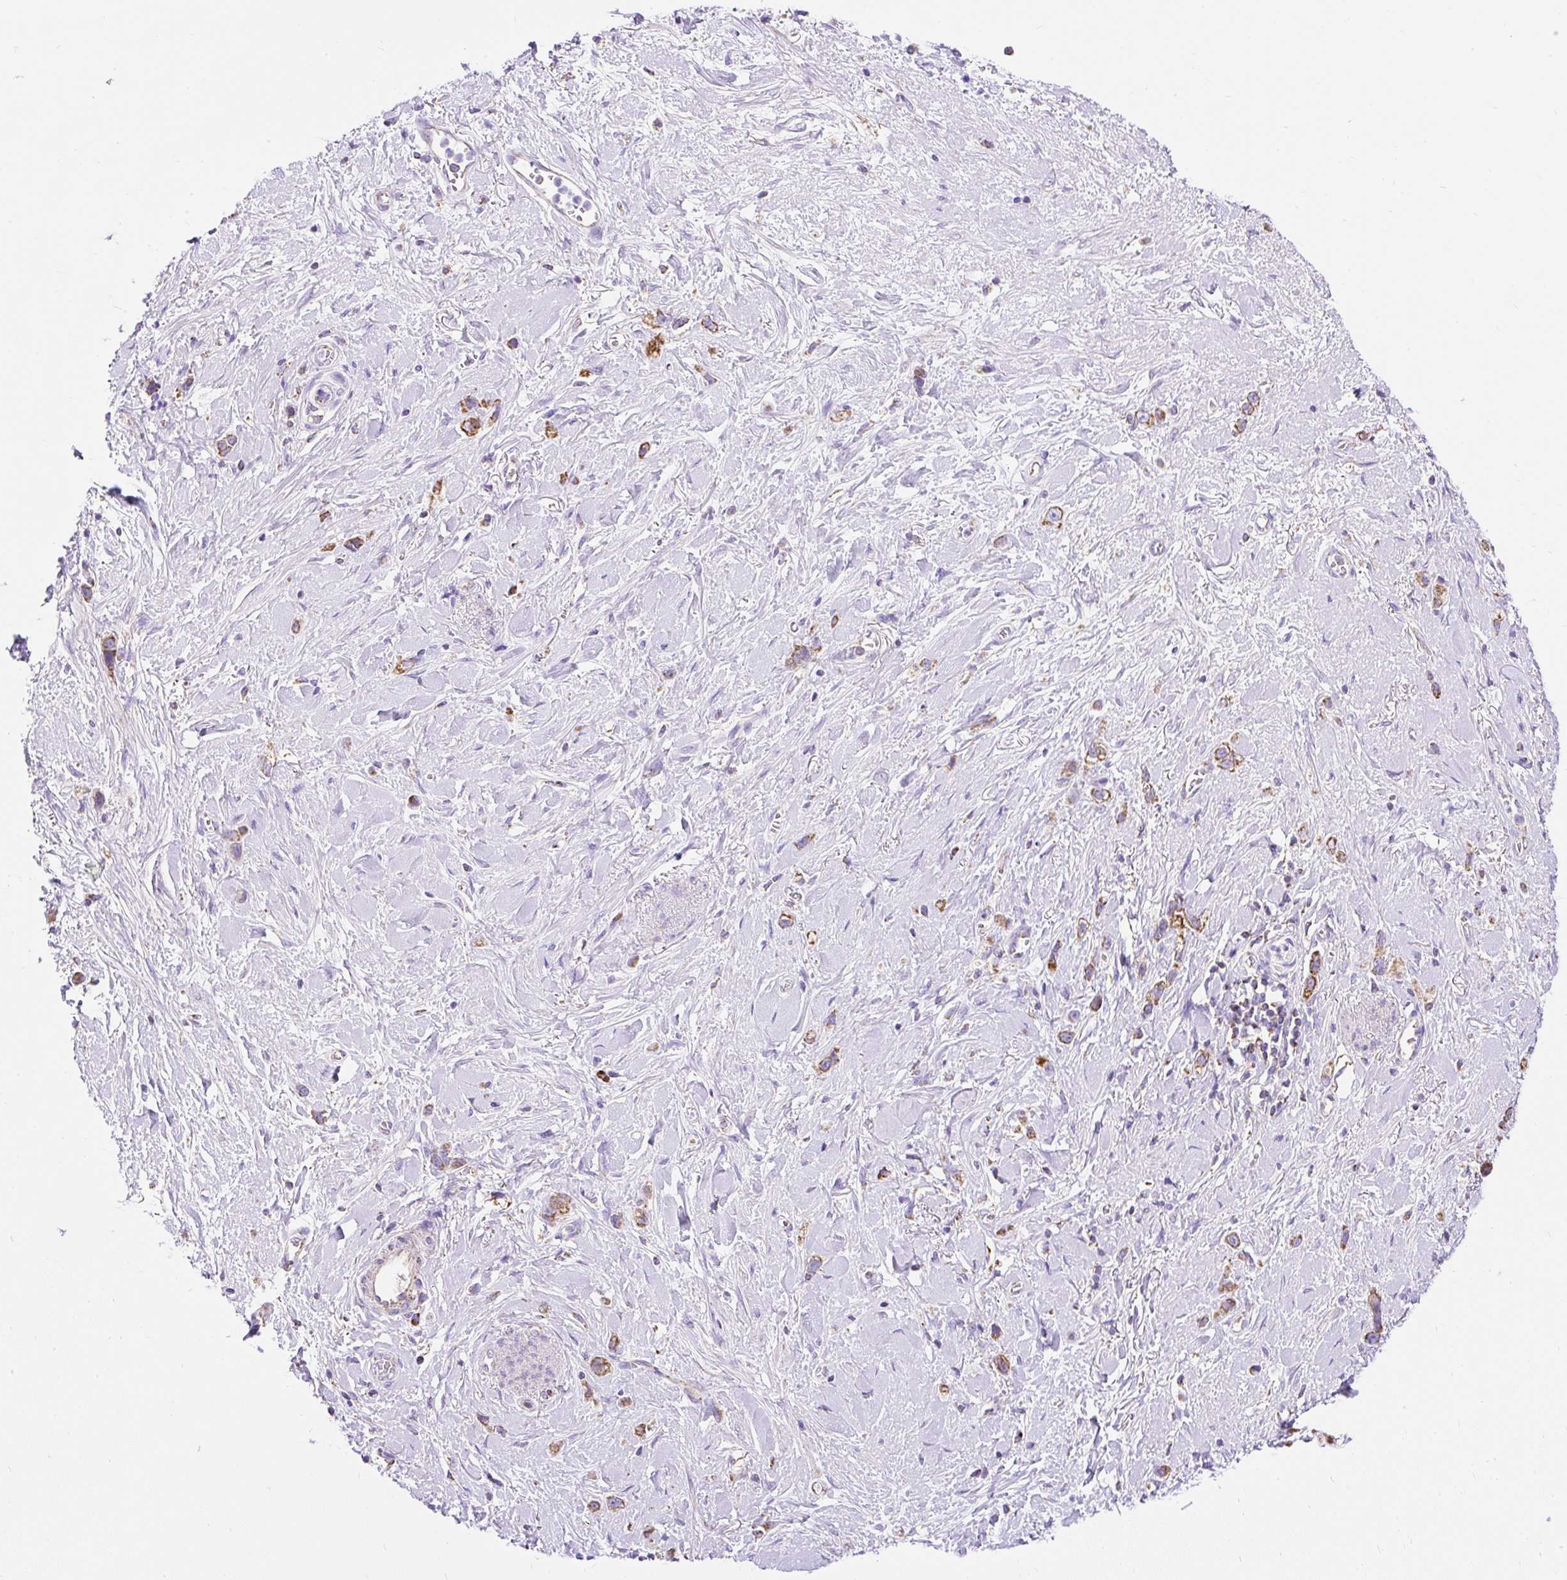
{"staining": {"intensity": "moderate", "quantity": ">75%", "location": "cytoplasmic/membranous"}, "tissue": "stomach cancer", "cell_type": "Tumor cells", "image_type": "cancer", "snomed": [{"axis": "morphology", "description": "Adenocarcinoma, NOS"}, {"axis": "topography", "description": "Stomach"}], "caption": "Stomach cancer stained for a protein exhibits moderate cytoplasmic/membranous positivity in tumor cells.", "gene": "DAAM2", "patient": {"sex": "female", "age": 65}}